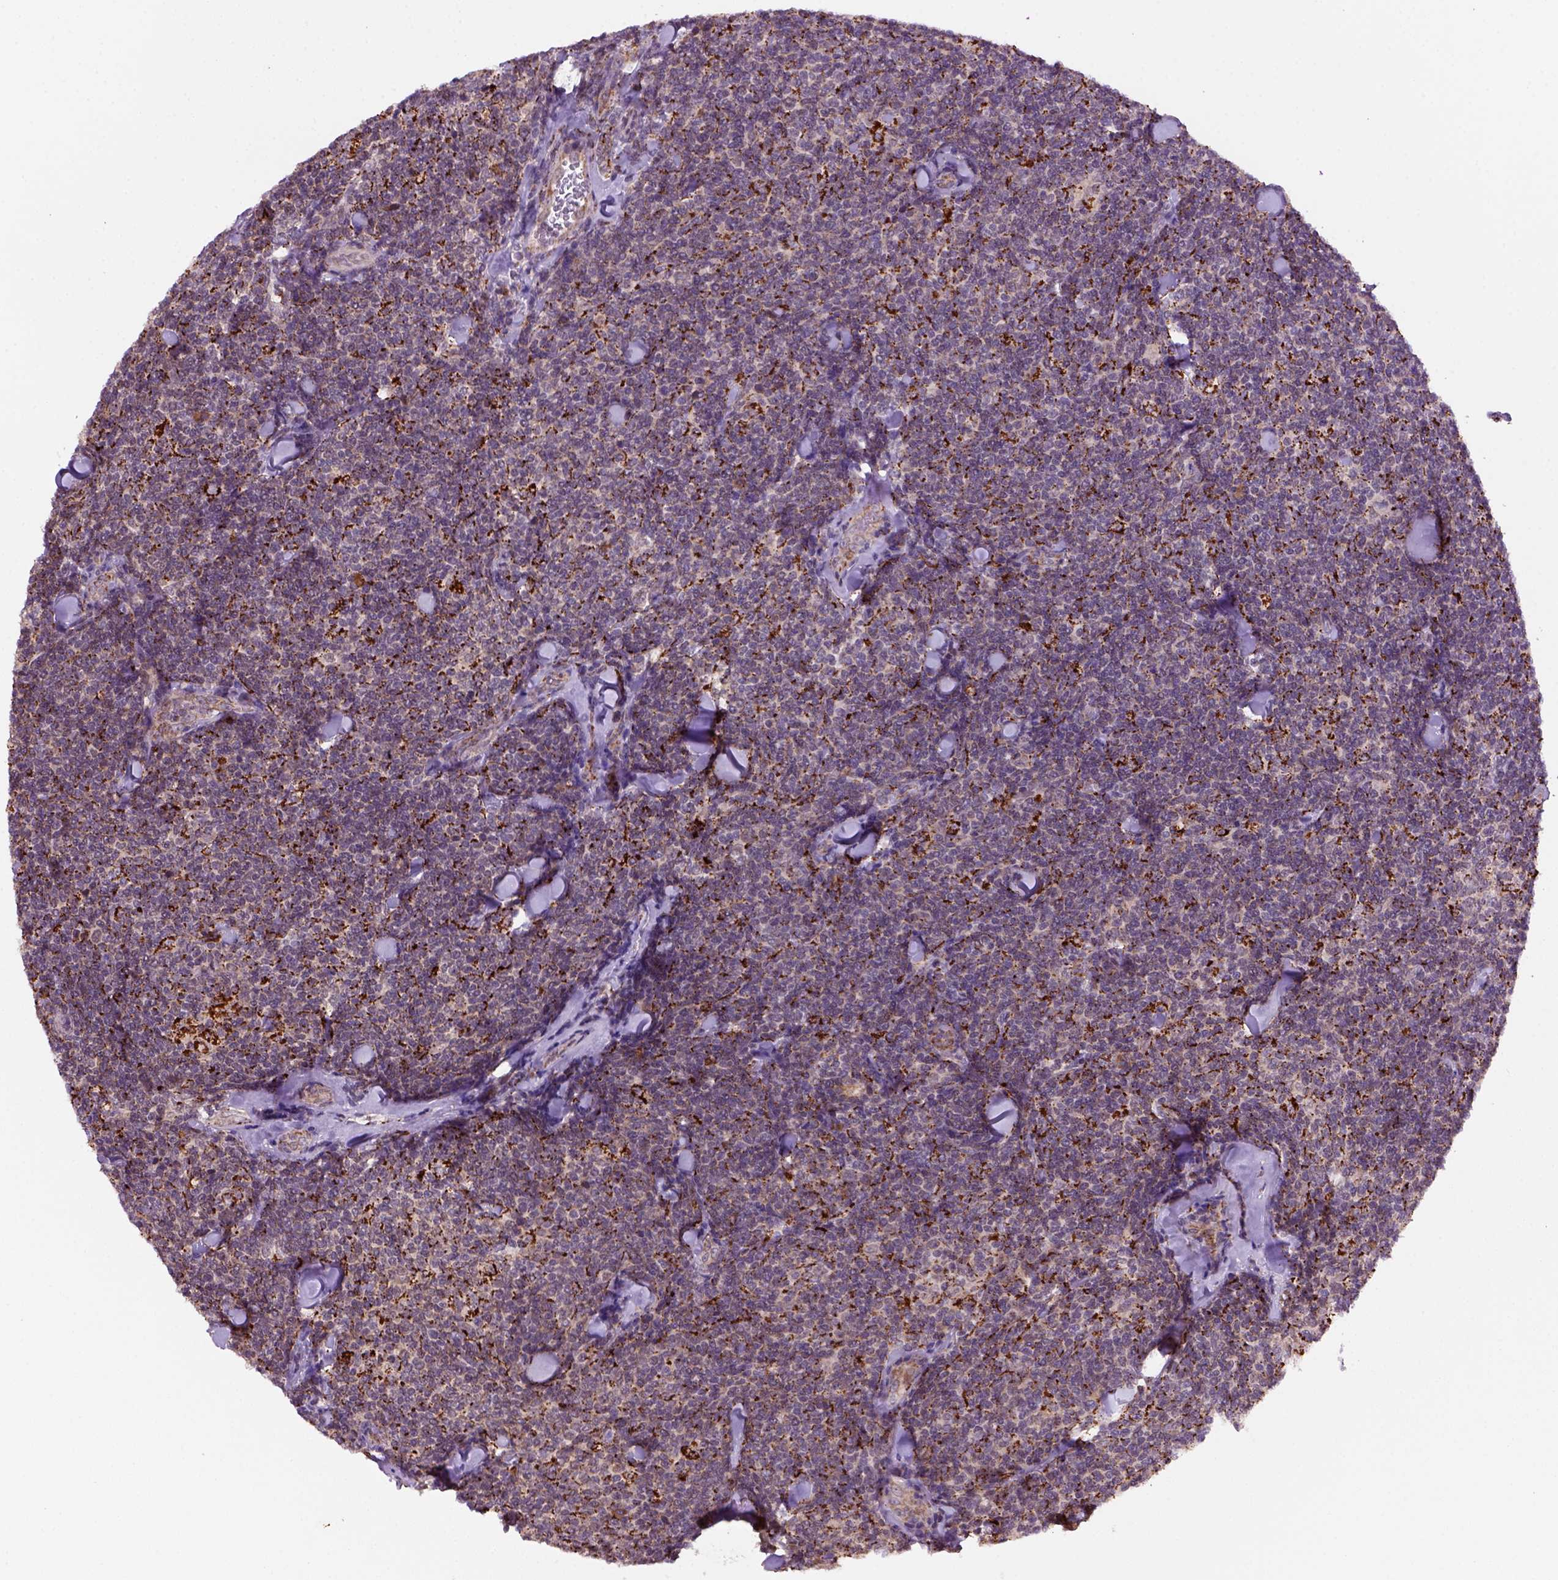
{"staining": {"intensity": "strong", "quantity": "25%-75%", "location": "cytoplasmic/membranous"}, "tissue": "lymphoma", "cell_type": "Tumor cells", "image_type": "cancer", "snomed": [{"axis": "morphology", "description": "Malignant lymphoma, non-Hodgkin's type, Low grade"}, {"axis": "topography", "description": "Lymph node"}], "caption": "There is high levels of strong cytoplasmic/membranous staining in tumor cells of low-grade malignant lymphoma, non-Hodgkin's type, as demonstrated by immunohistochemical staining (brown color).", "gene": "FZD7", "patient": {"sex": "female", "age": 56}}